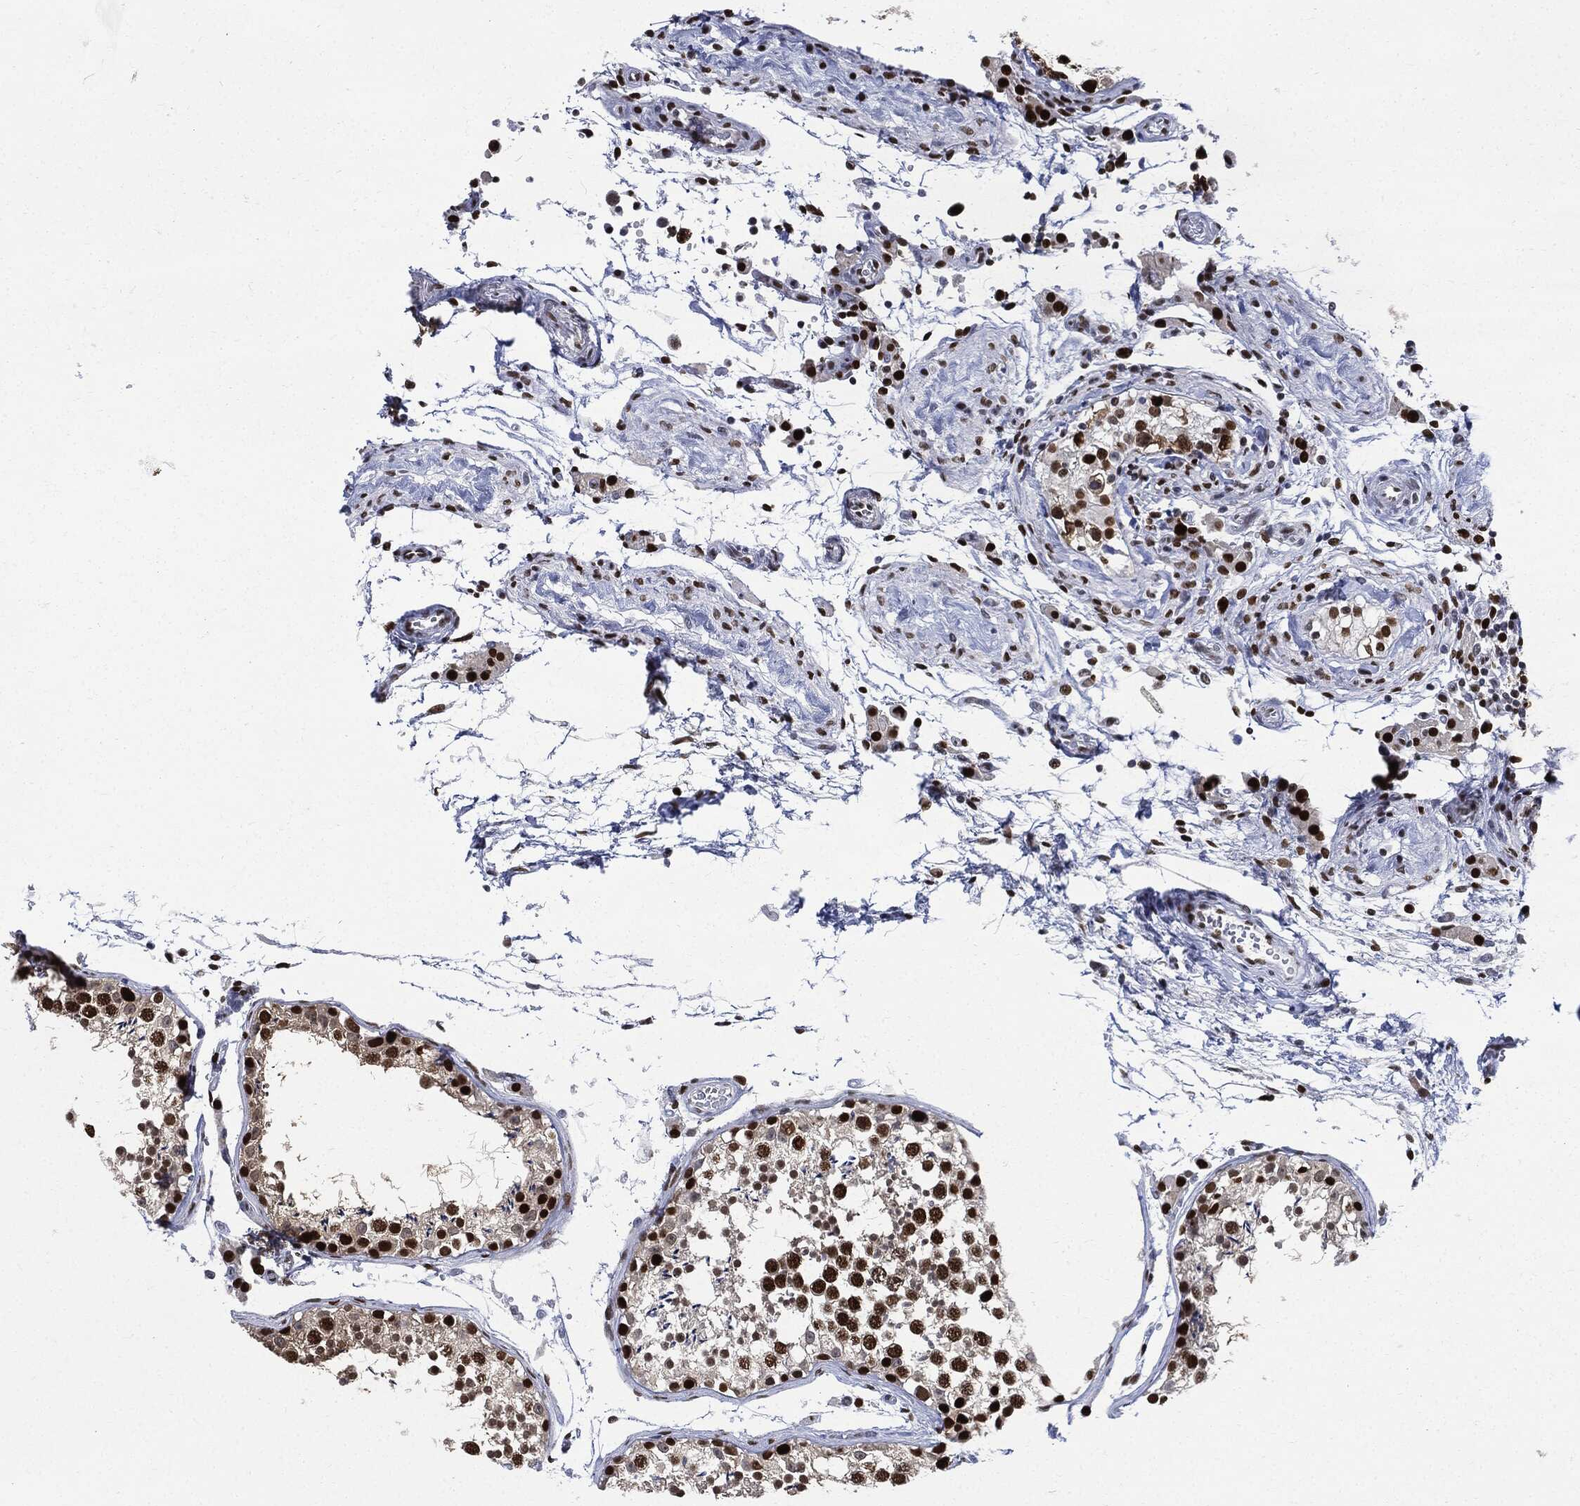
{"staining": {"intensity": "strong", "quantity": ">75%", "location": "nuclear"}, "tissue": "testis", "cell_type": "Cells in seminiferous ducts", "image_type": "normal", "snomed": [{"axis": "morphology", "description": "Normal tissue, NOS"}, {"axis": "topography", "description": "Testis"}], "caption": "The micrograph reveals staining of unremarkable testis, revealing strong nuclear protein expression (brown color) within cells in seminiferous ducts.", "gene": "PCNA", "patient": {"sex": "male", "age": 29}}